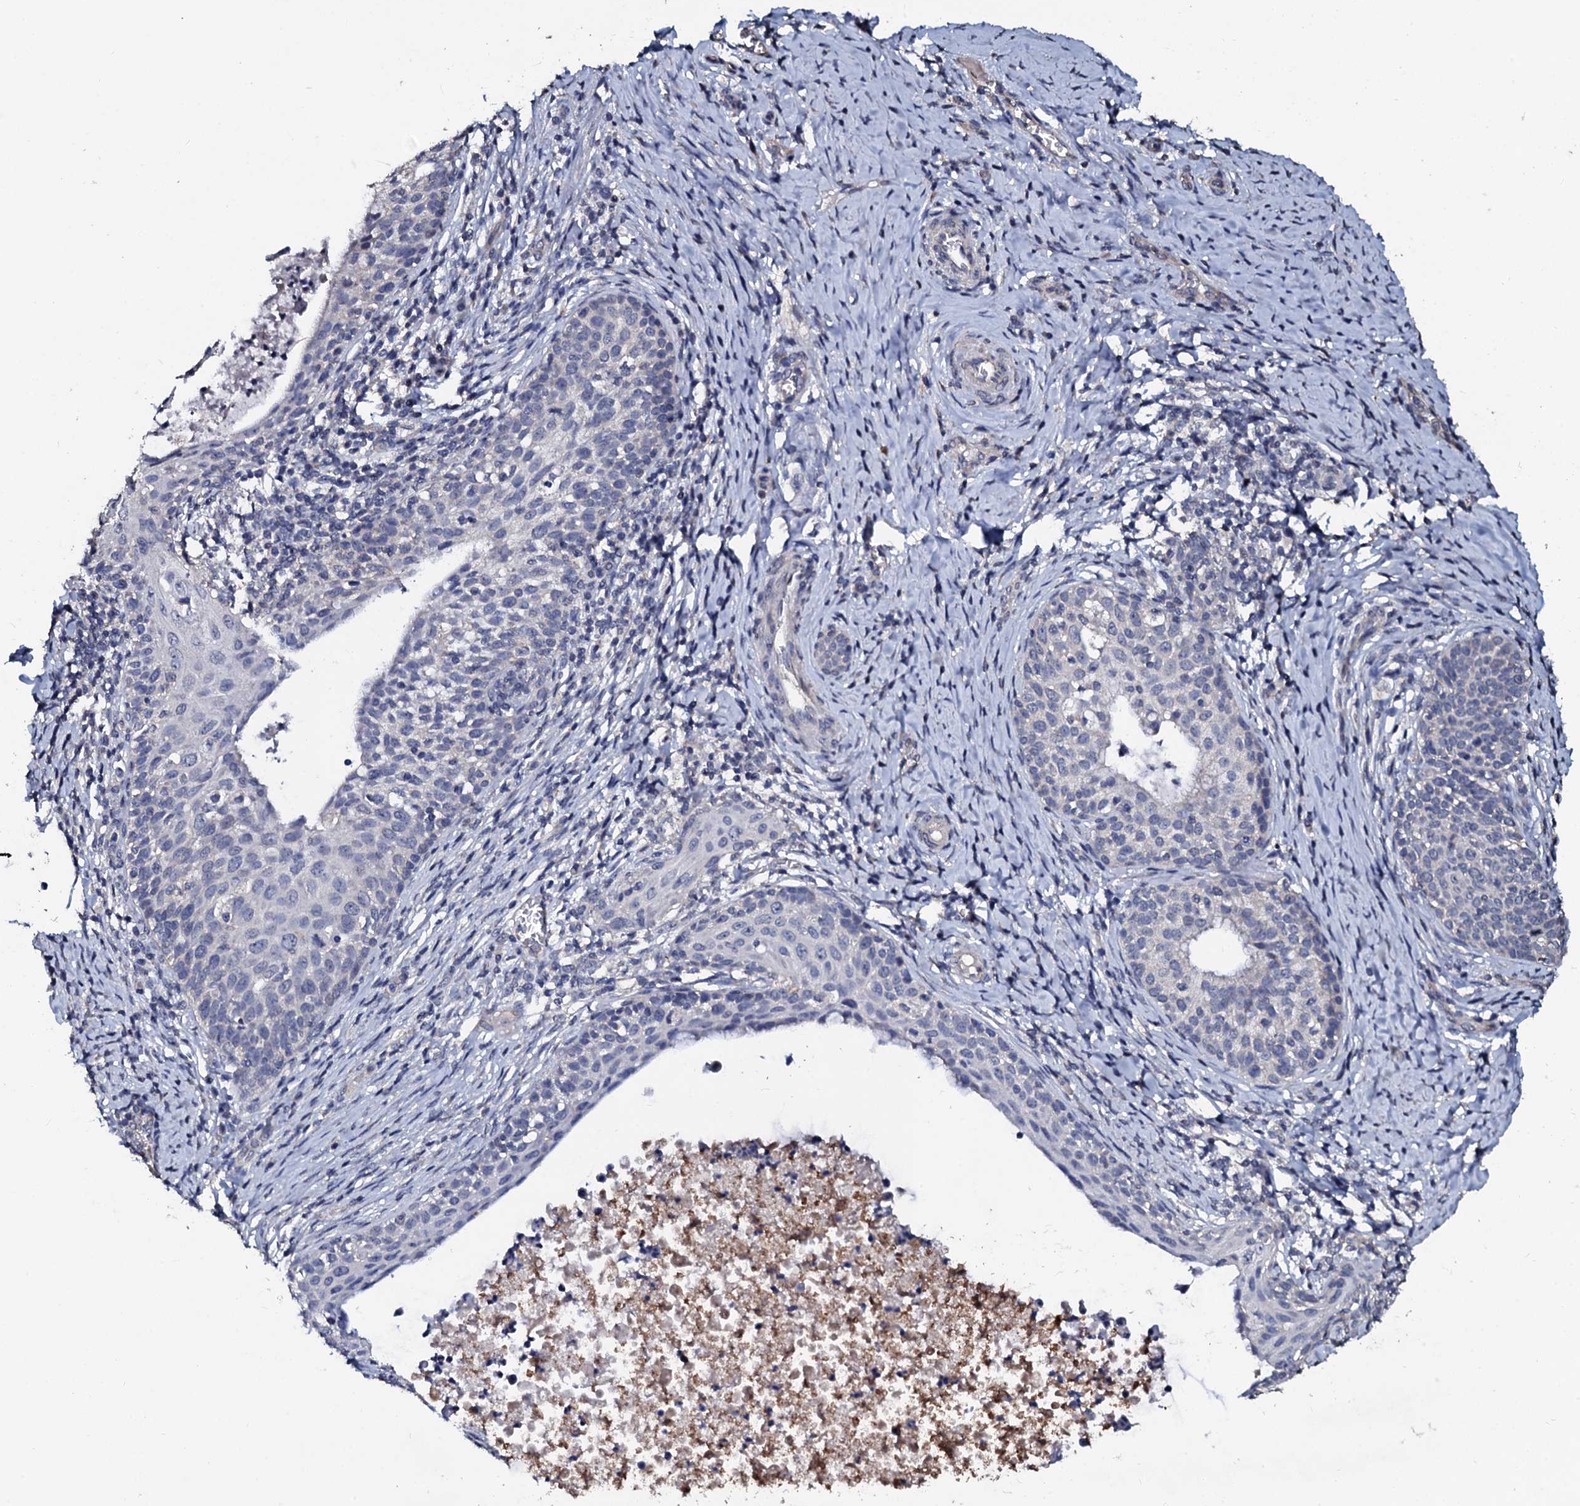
{"staining": {"intensity": "negative", "quantity": "none", "location": "none"}, "tissue": "cervical cancer", "cell_type": "Tumor cells", "image_type": "cancer", "snomed": [{"axis": "morphology", "description": "Squamous cell carcinoma, NOS"}, {"axis": "topography", "description": "Cervix"}], "caption": "The micrograph shows no significant positivity in tumor cells of cervical cancer.", "gene": "SLC37A4", "patient": {"sex": "female", "age": 52}}